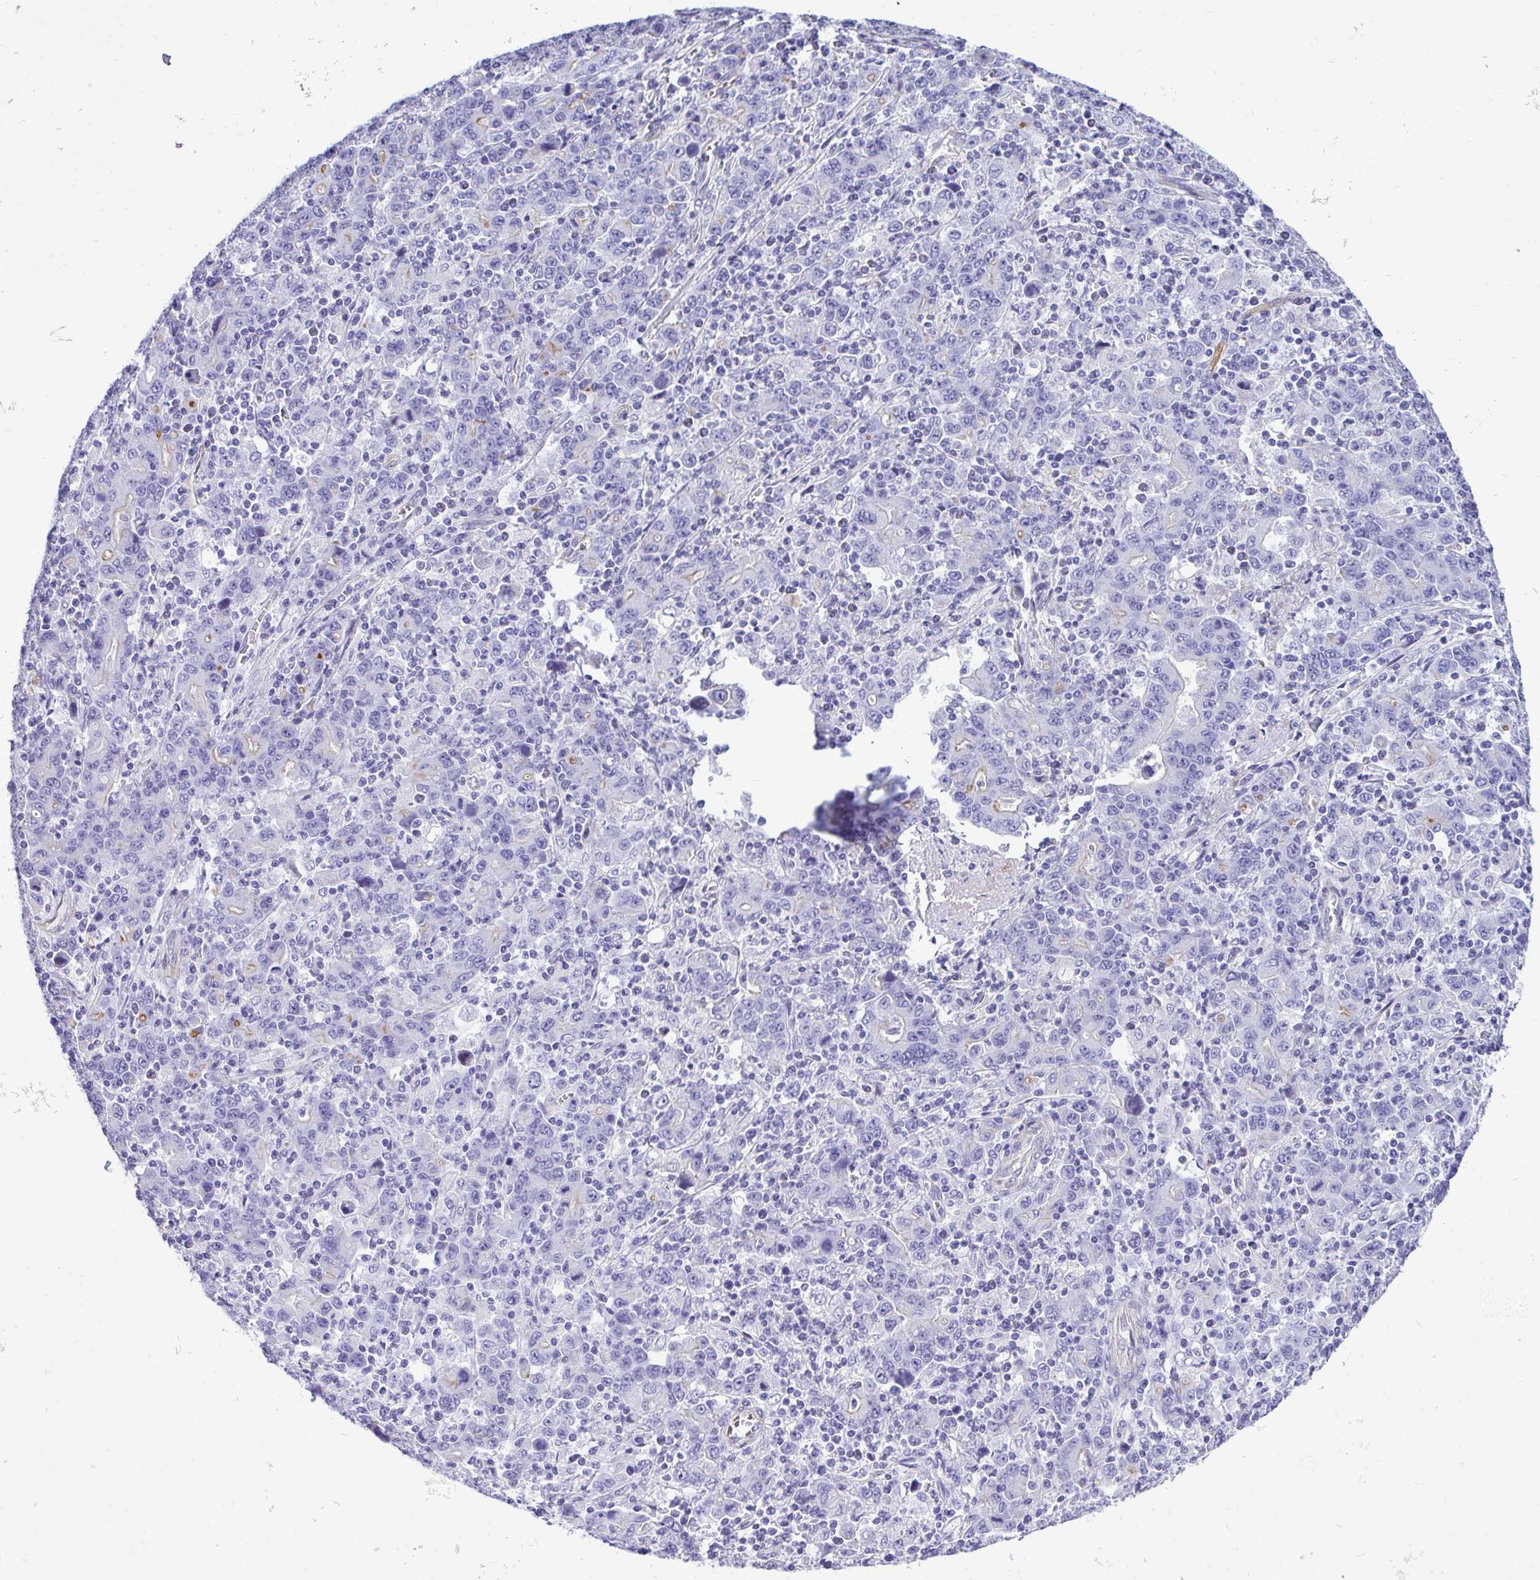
{"staining": {"intensity": "negative", "quantity": "none", "location": "none"}, "tissue": "stomach cancer", "cell_type": "Tumor cells", "image_type": "cancer", "snomed": [{"axis": "morphology", "description": "Adenocarcinoma, NOS"}, {"axis": "topography", "description": "Stomach, upper"}], "caption": "The image reveals no significant positivity in tumor cells of stomach cancer.", "gene": "ABCG2", "patient": {"sex": "male", "age": 69}}